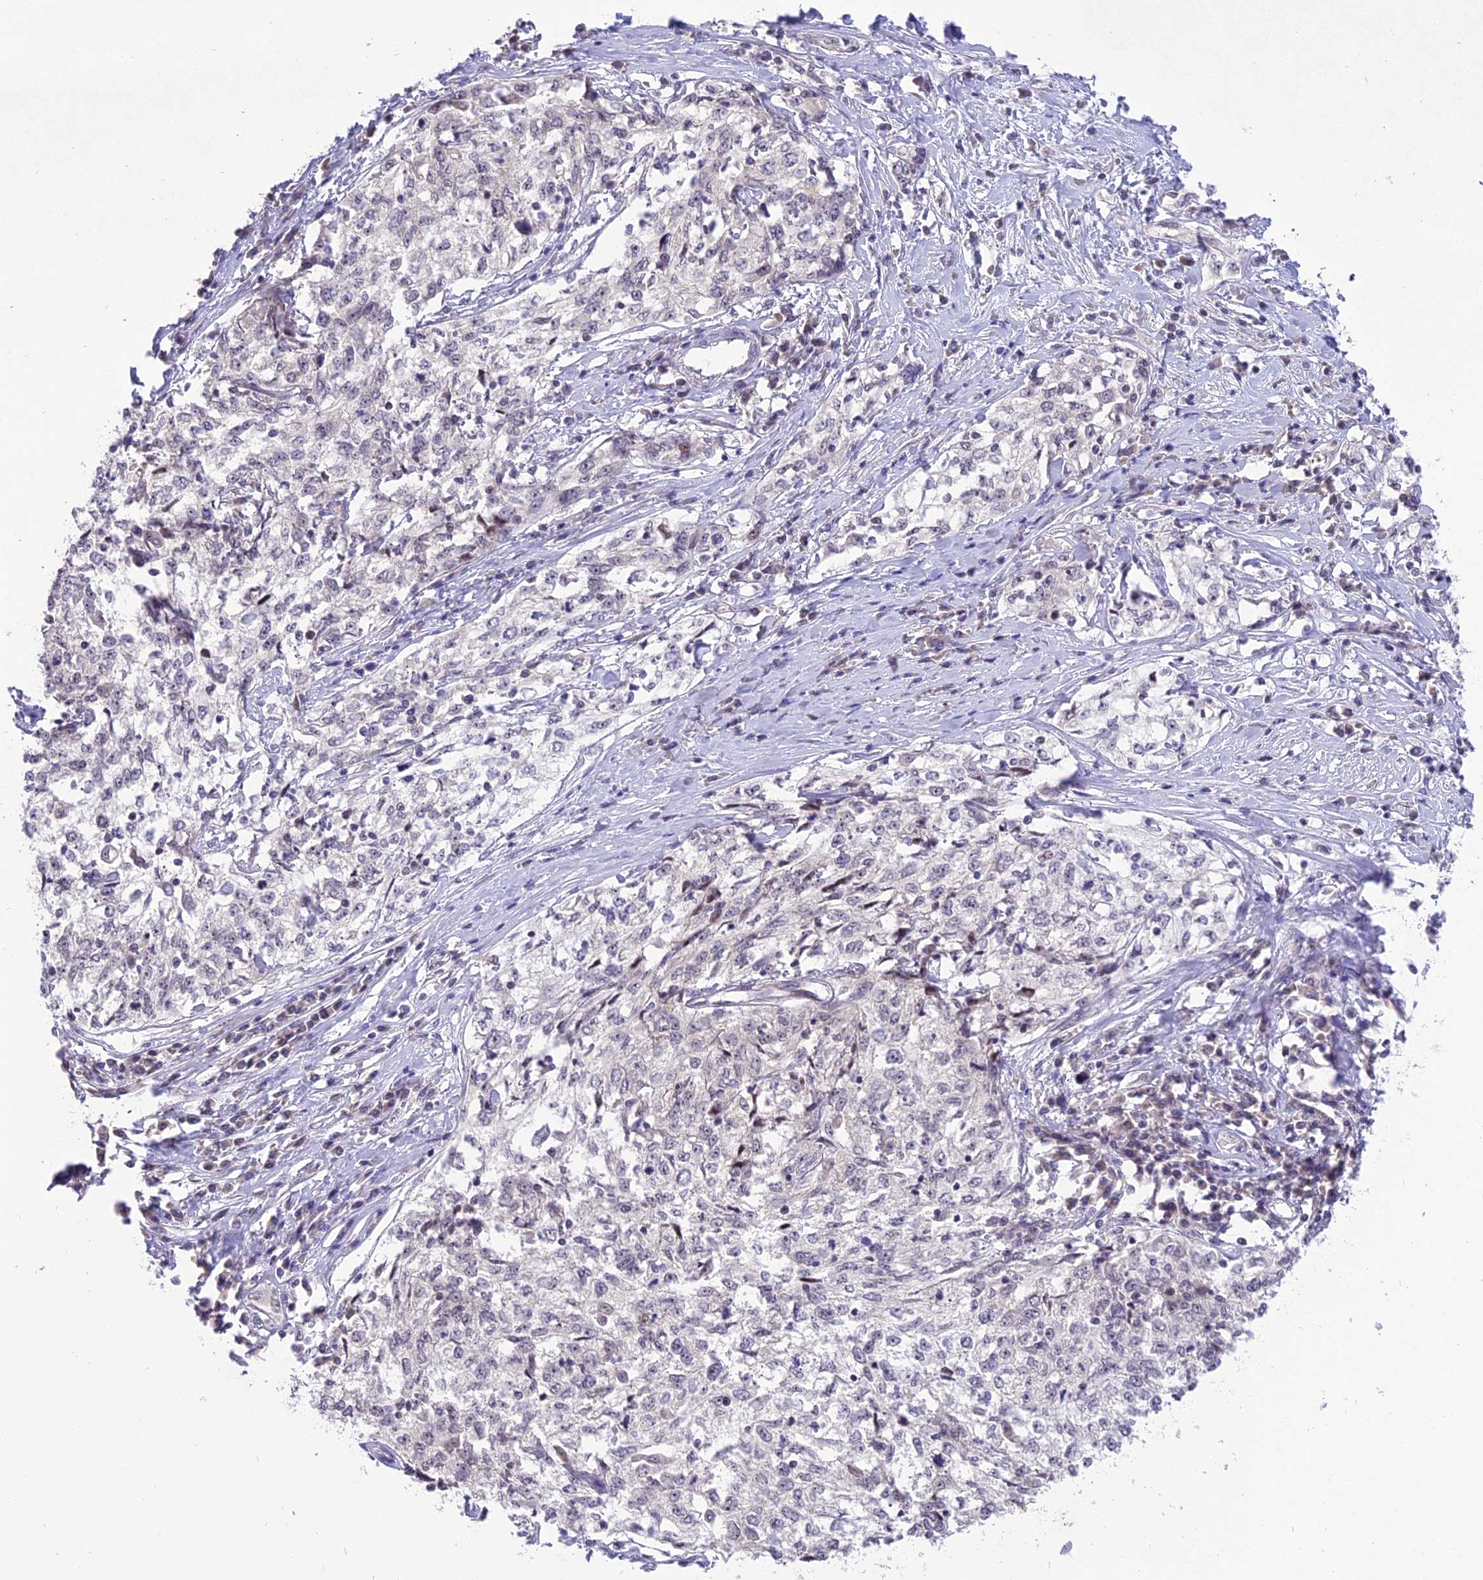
{"staining": {"intensity": "negative", "quantity": "none", "location": "none"}, "tissue": "cervical cancer", "cell_type": "Tumor cells", "image_type": "cancer", "snomed": [{"axis": "morphology", "description": "Squamous cell carcinoma, NOS"}, {"axis": "topography", "description": "Cervix"}], "caption": "High power microscopy micrograph of an immunohistochemistry histopathology image of cervical squamous cell carcinoma, revealing no significant expression in tumor cells.", "gene": "ZNF837", "patient": {"sex": "female", "age": 57}}